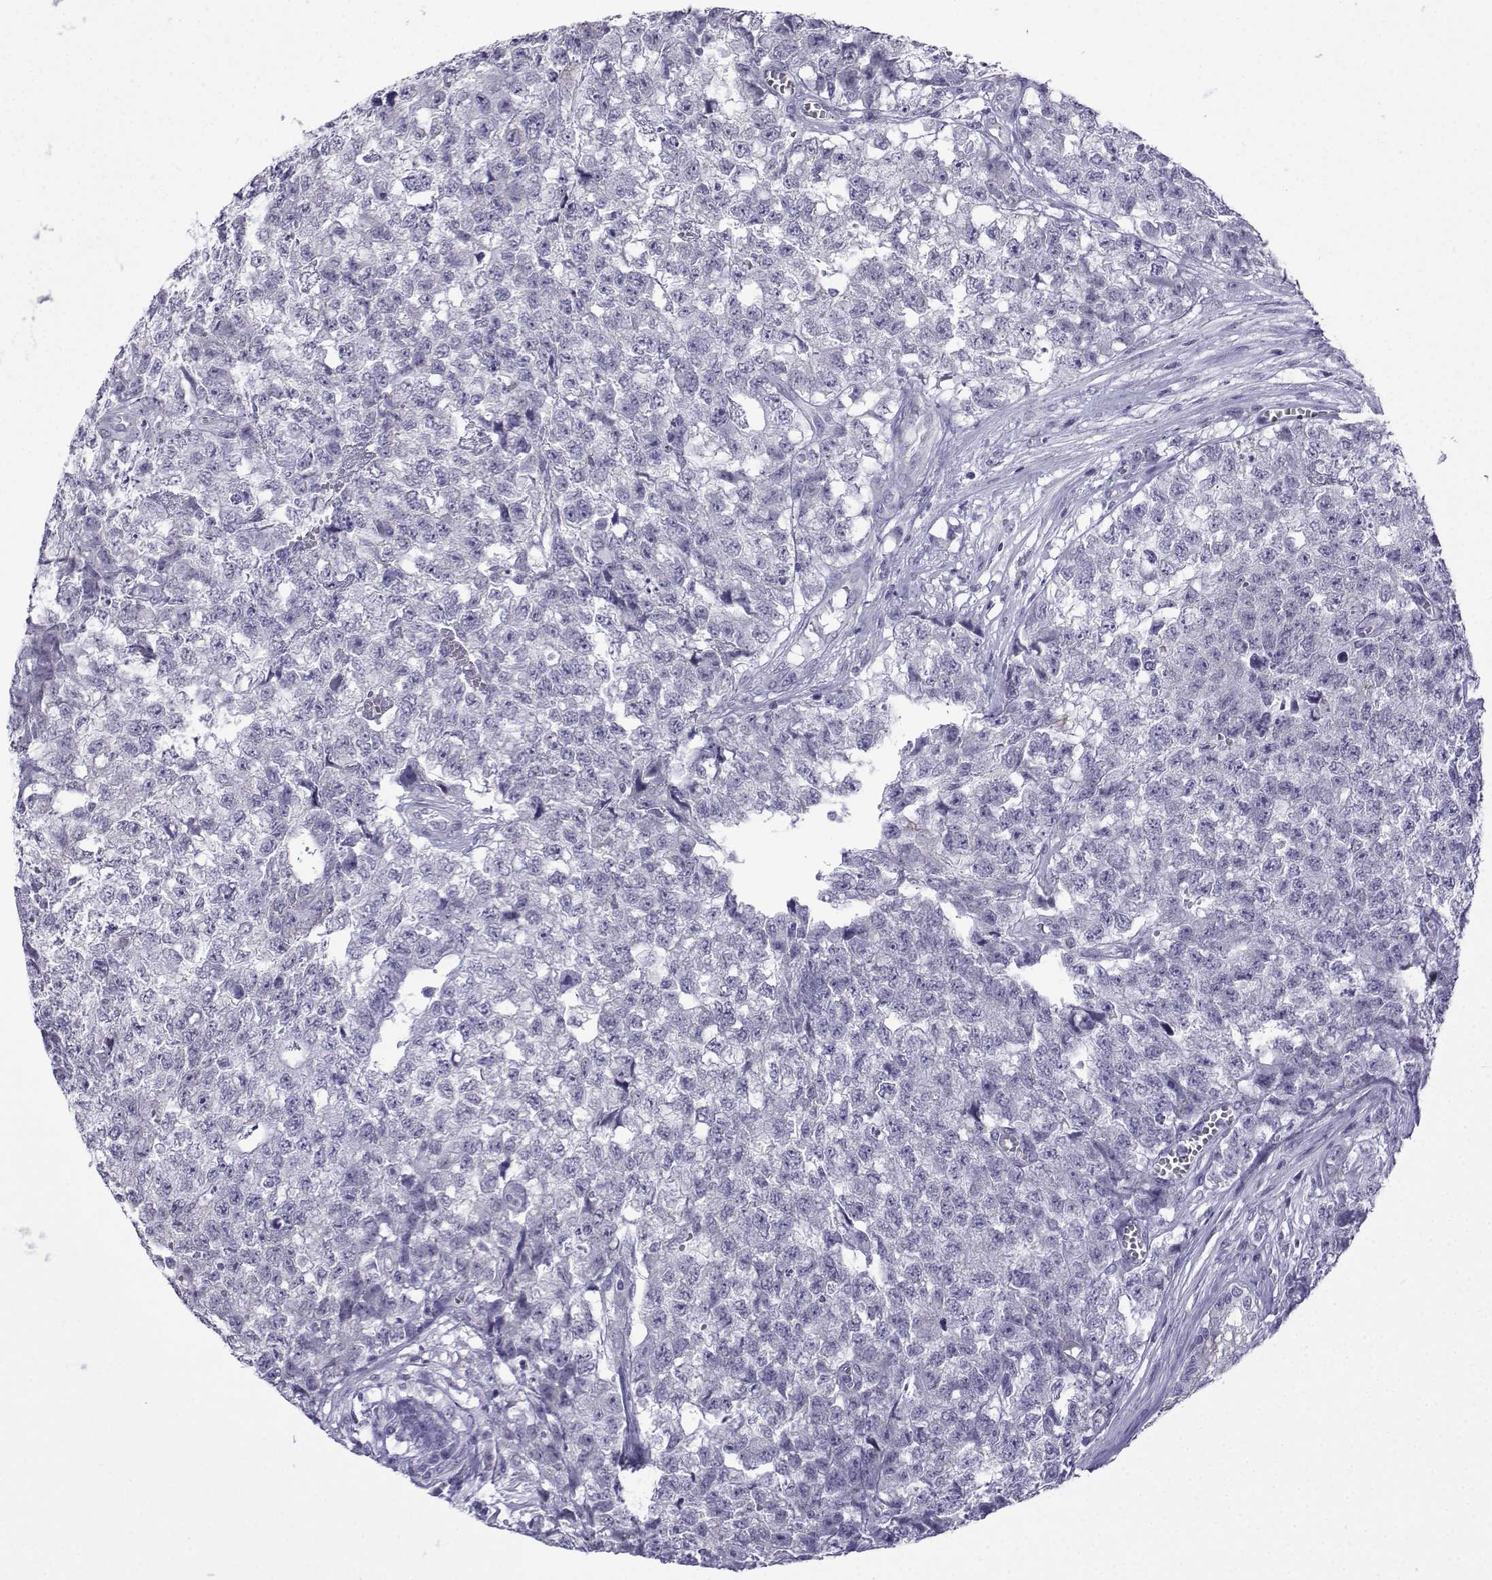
{"staining": {"intensity": "negative", "quantity": "none", "location": "none"}, "tissue": "testis cancer", "cell_type": "Tumor cells", "image_type": "cancer", "snomed": [{"axis": "morphology", "description": "Seminoma, NOS"}, {"axis": "morphology", "description": "Carcinoma, Embryonal, NOS"}, {"axis": "topography", "description": "Testis"}], "caption": "Immunohistochemistry (IHC) image of human testis cancer (seminoma) stained for a protein (brown), which demonstrates no staining in tumor cells.", "gene": "ACRBP", "patient": {"sex": "male", "age": 22}}